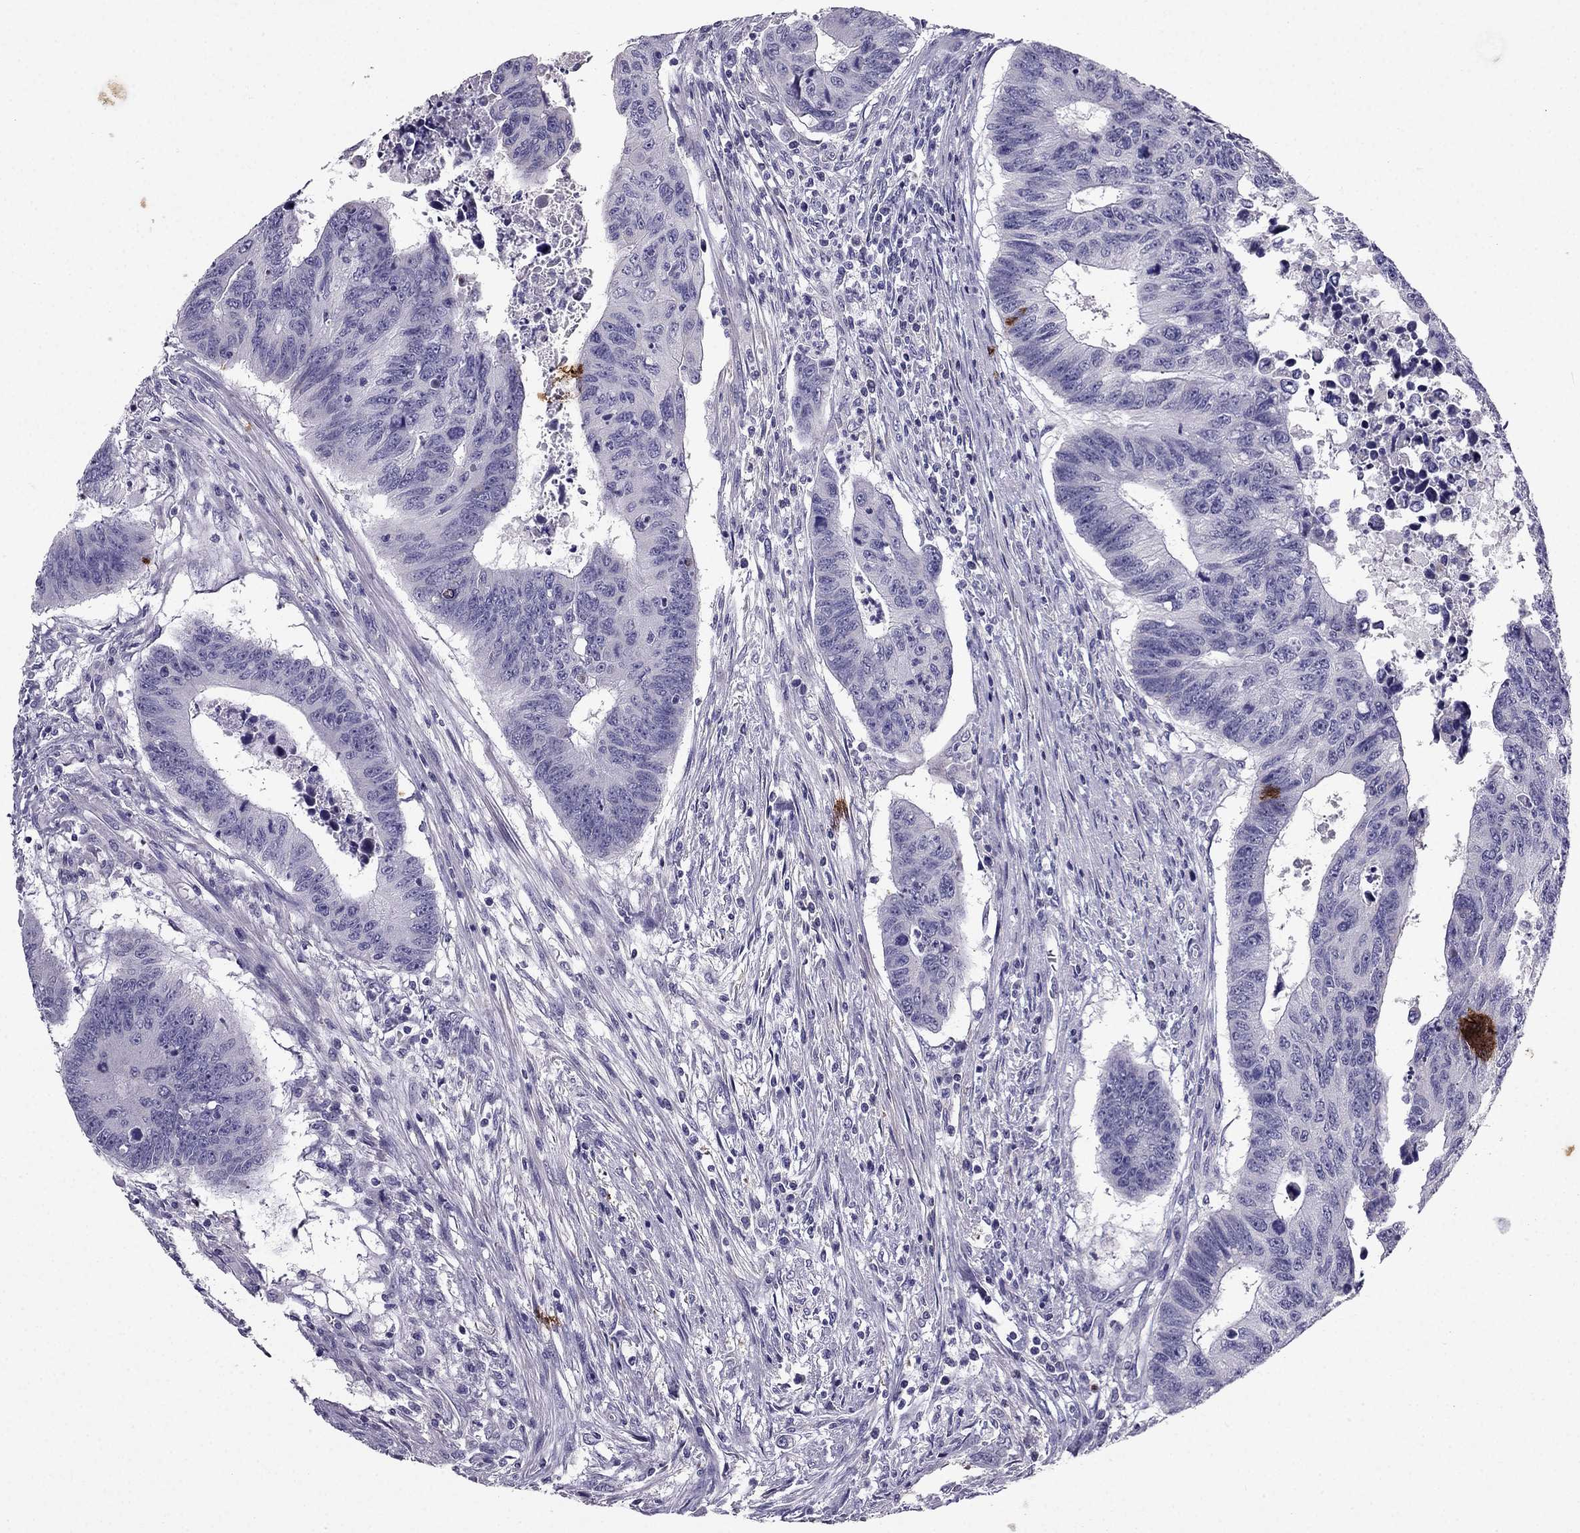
{"staining": {"intensity": "negative", "quantity": "none", "location": "none"}, "tissue": "colorectal cancer", "cell_type": "Tumor cells", "image_type": "cancer", "snomed": [{"axis": "morphology", "description": "Adenocarcinoma, NOS"}, {"axis": "topography", "description": "Rectum"}], "caption": "An IHC photomicrograph of colorectal cancer is shown. There is no staining in tumor cells of colorectal cancer.", "gene": "SYT5", "patient": {"sex": "female", "age": 85}}